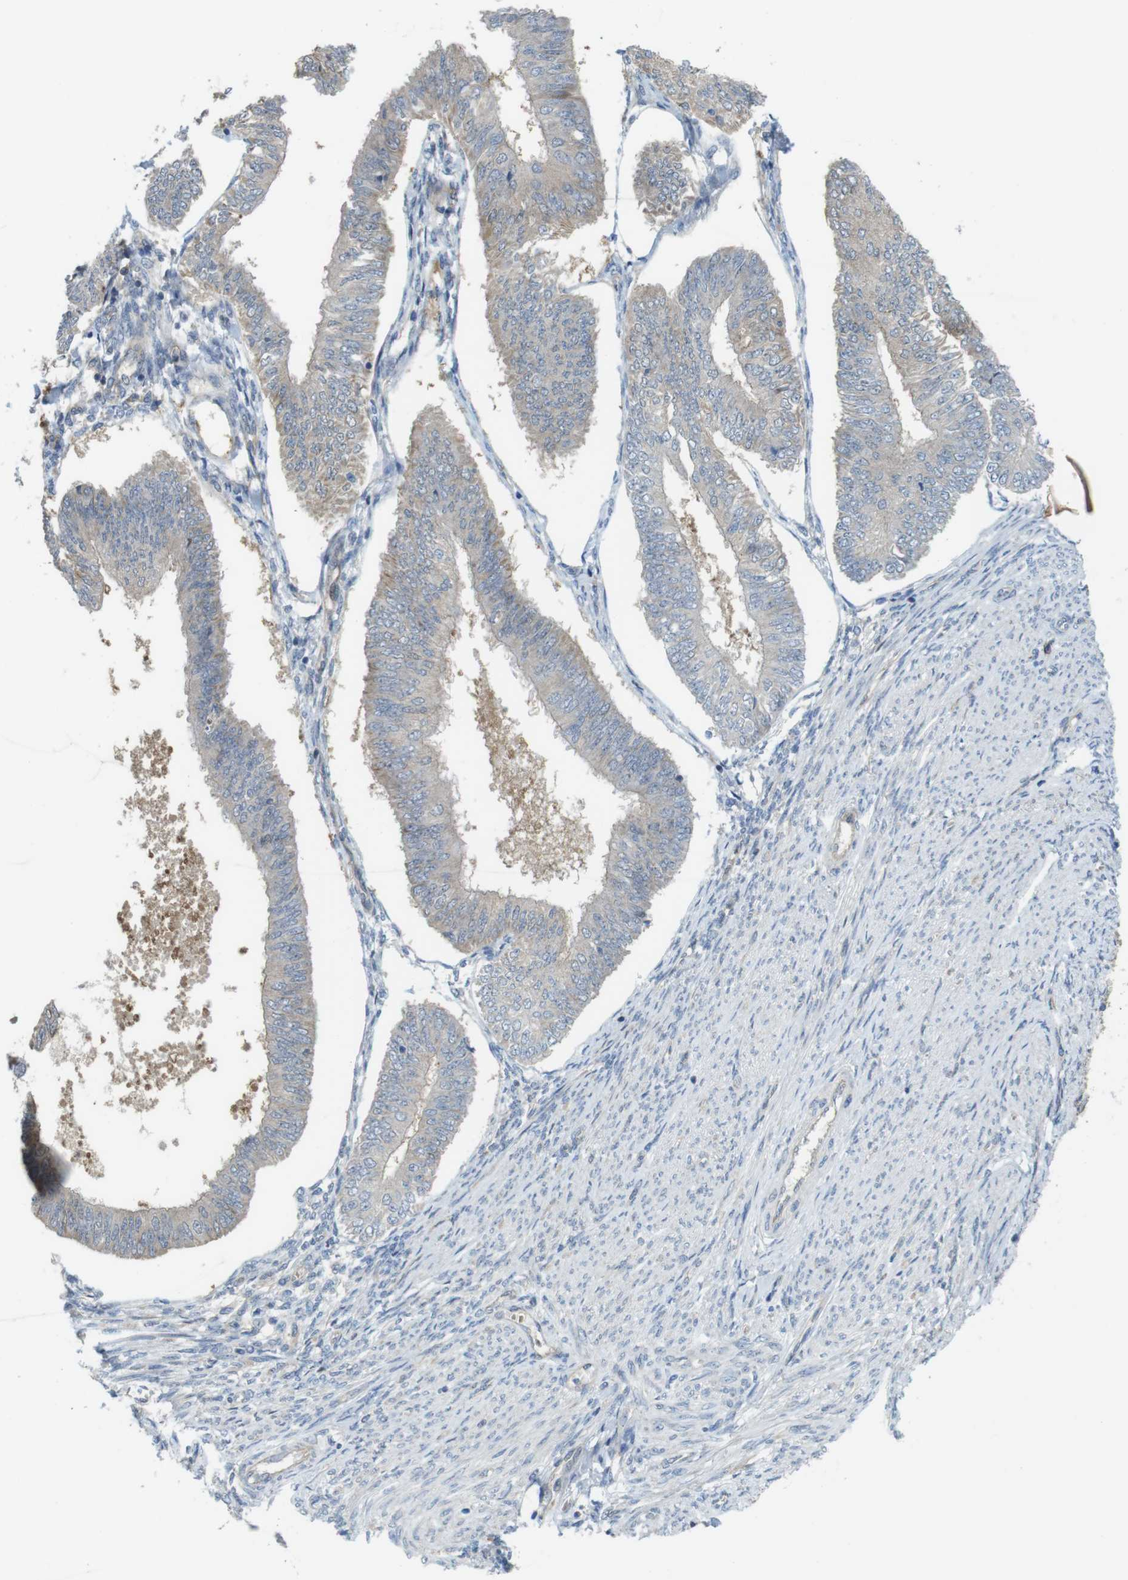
{"staining": {"intensity": "negative", "quantity": "none", "location": "none"}, "tissue": "endometrial cancer", "cell_type": "Tumor cells", "image_type": "cancer", "snomed": [{"axis": "morphology", "description": "Adenocarcinoma, NOS"}, {"axis": "topography", "description": "Endometrium"}], "caption": "Human adenocarcinoma (endometrial) stained for a protein using IHC shows no staining in tumor cells.", "gene": "ABHD15", "patient": {"sex": "female", "age": 58}}